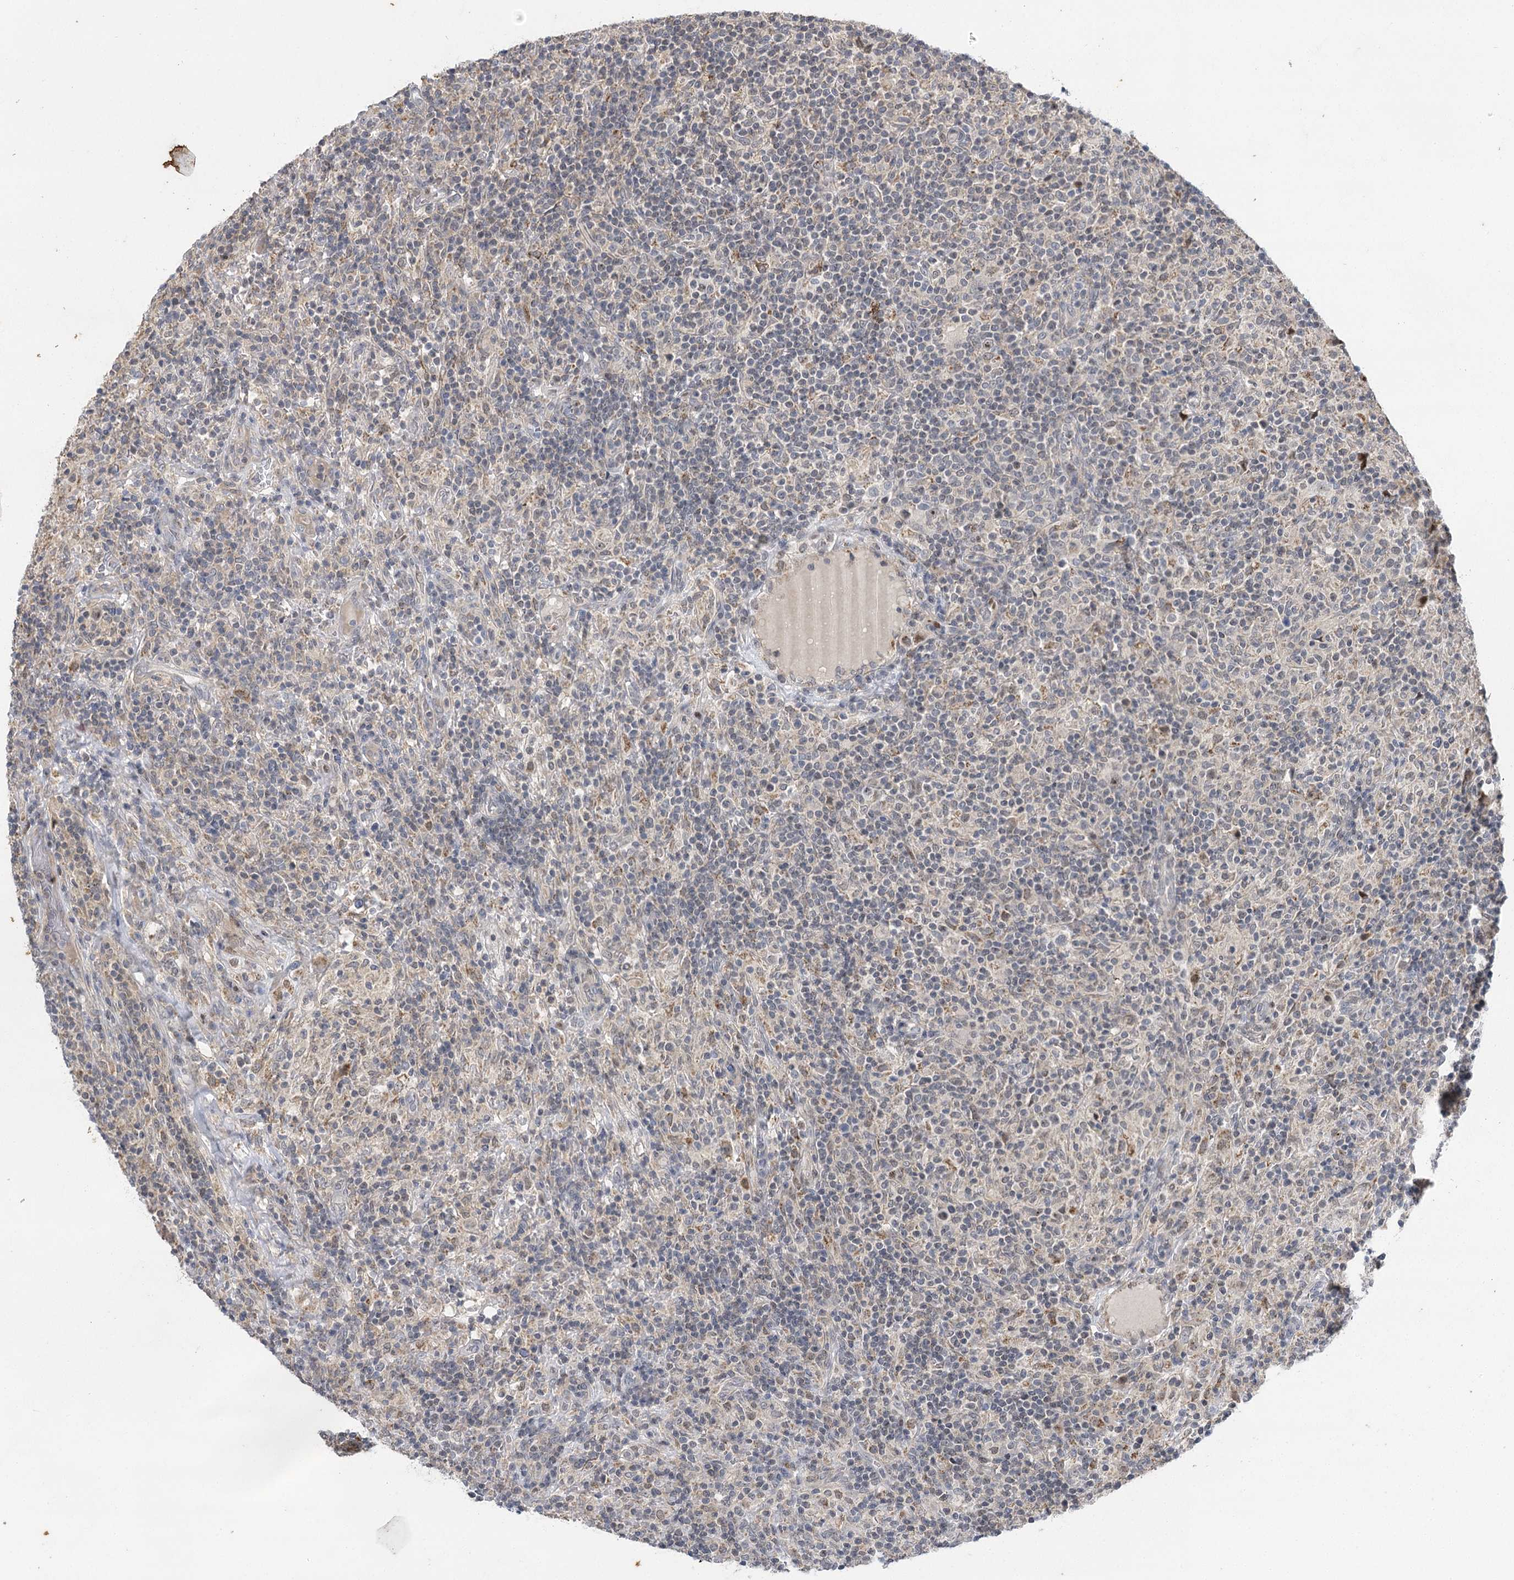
{"staining": {"intensity": "moderate", "quantity": "25%-75%", "location": "nuclear"}, "tissue": "lymphoma", "cell_type": "Tumor cells", "image_type": "cancer", "snomed": [{"axis": "morphology", "description": "Hodgkin's disease, NOS"}, {"axis": "topography", "description": "Lymph node"}], "caption": "This micrograph reveals immunohistochemistry (IHC) staining of human Hodgkin's disease, with medium moderate nuclear expression in about 25%-75% of tumor cells.", "gene": "IL11RA", "patient": {"sex": "male", "age": 70}}